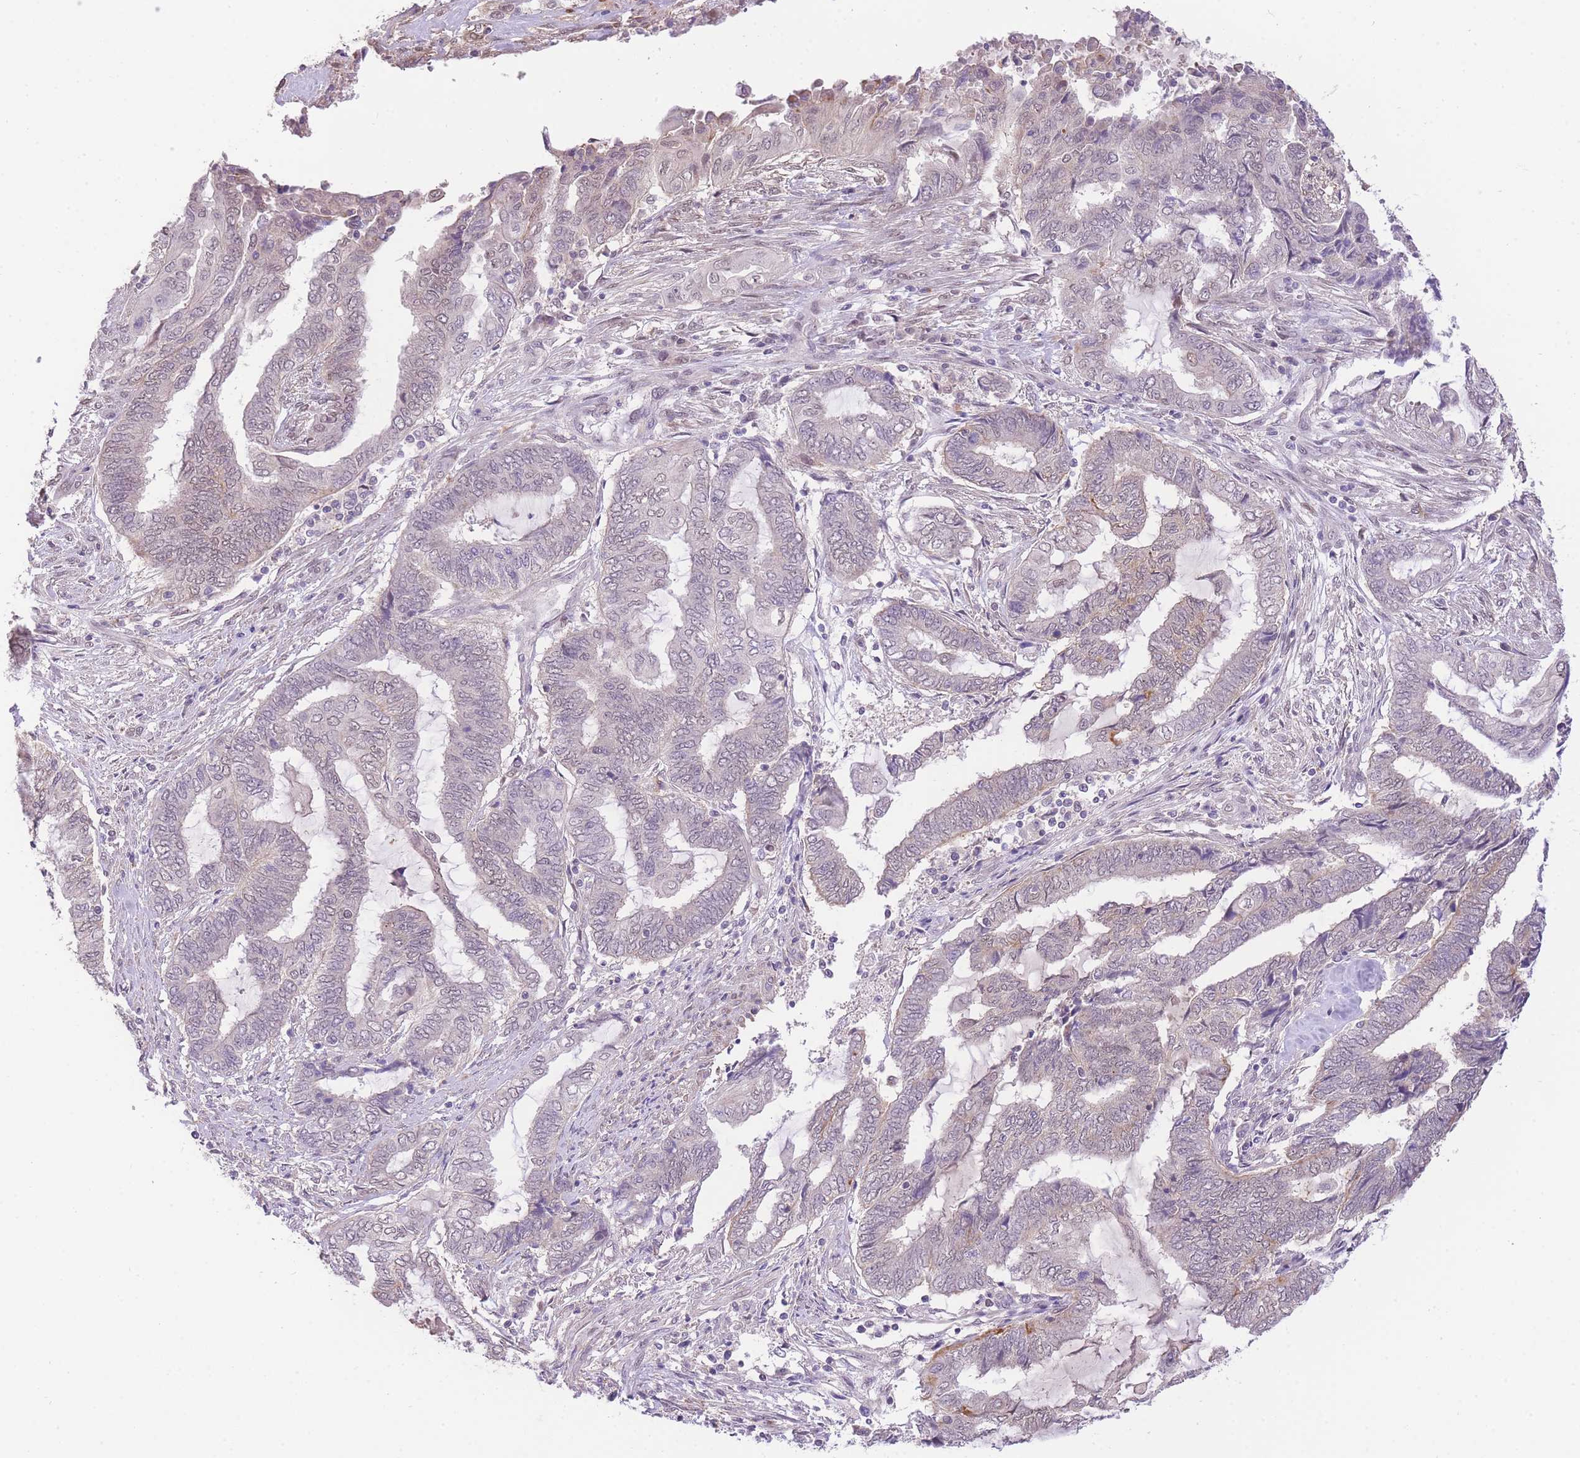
{"staining": {"intensity": "negative", "quantity": "none", "location": "none"}, "tissue": "endometrial cancer", "cell_type": "Tumor cells", "image_type": "cancer", "snomed": [{"axis": "morphology", "description": "Adenocarcinoma, NOS"}, {"axis": "topography", "description": "Uterus"}, {"axis": "topography", "description": "Endometrium"}], "caption": "DAB immunohistochemical staining of human endometrial cancer exhibits no significant expression in tumor cells.", "gene": "UBXN7", "patient": {"sex": "female", "age": 70}}